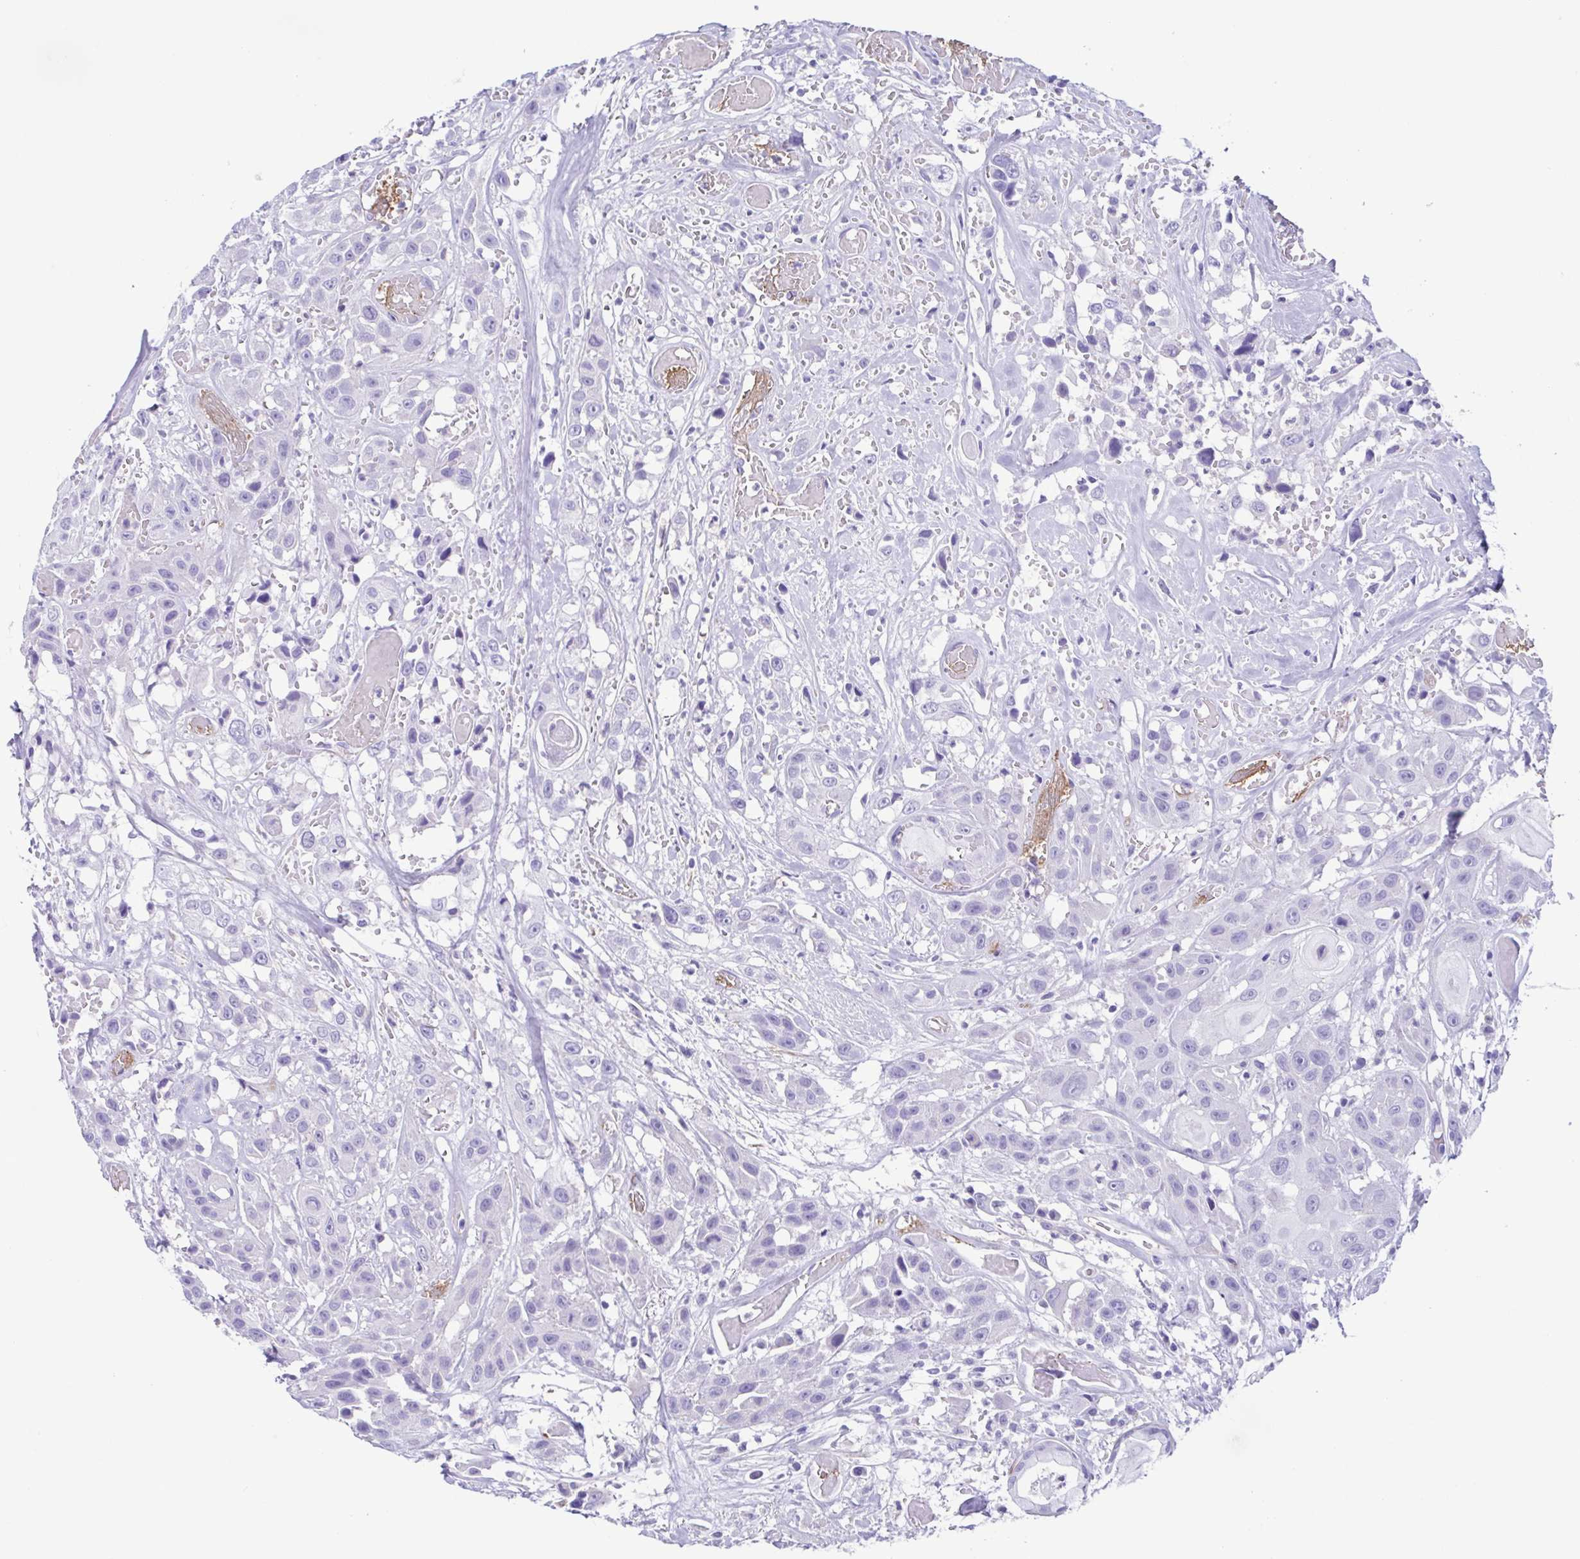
{"staining": {"intensity": "negative", "quantity": "none", "location": "none"}, "tissue": "head and neck cancer", "cell_type": "Tumor cells", "image_type": "cancer", "snomed": [{"axis": "morphology", "description": "Squamous cell carcinoma, NOS"}, {"axis": "topography", "description": "Head-Neck"}], "caption": "High power microscopy photomicrograph of an immunohistochemistry (IHC) histopathology image of squamous cell carcinoma (head and neck), revealing no significant staining in tumor cells.", "gene": "CYP11B1", "patient": {"sex": "male", "age": 57}}